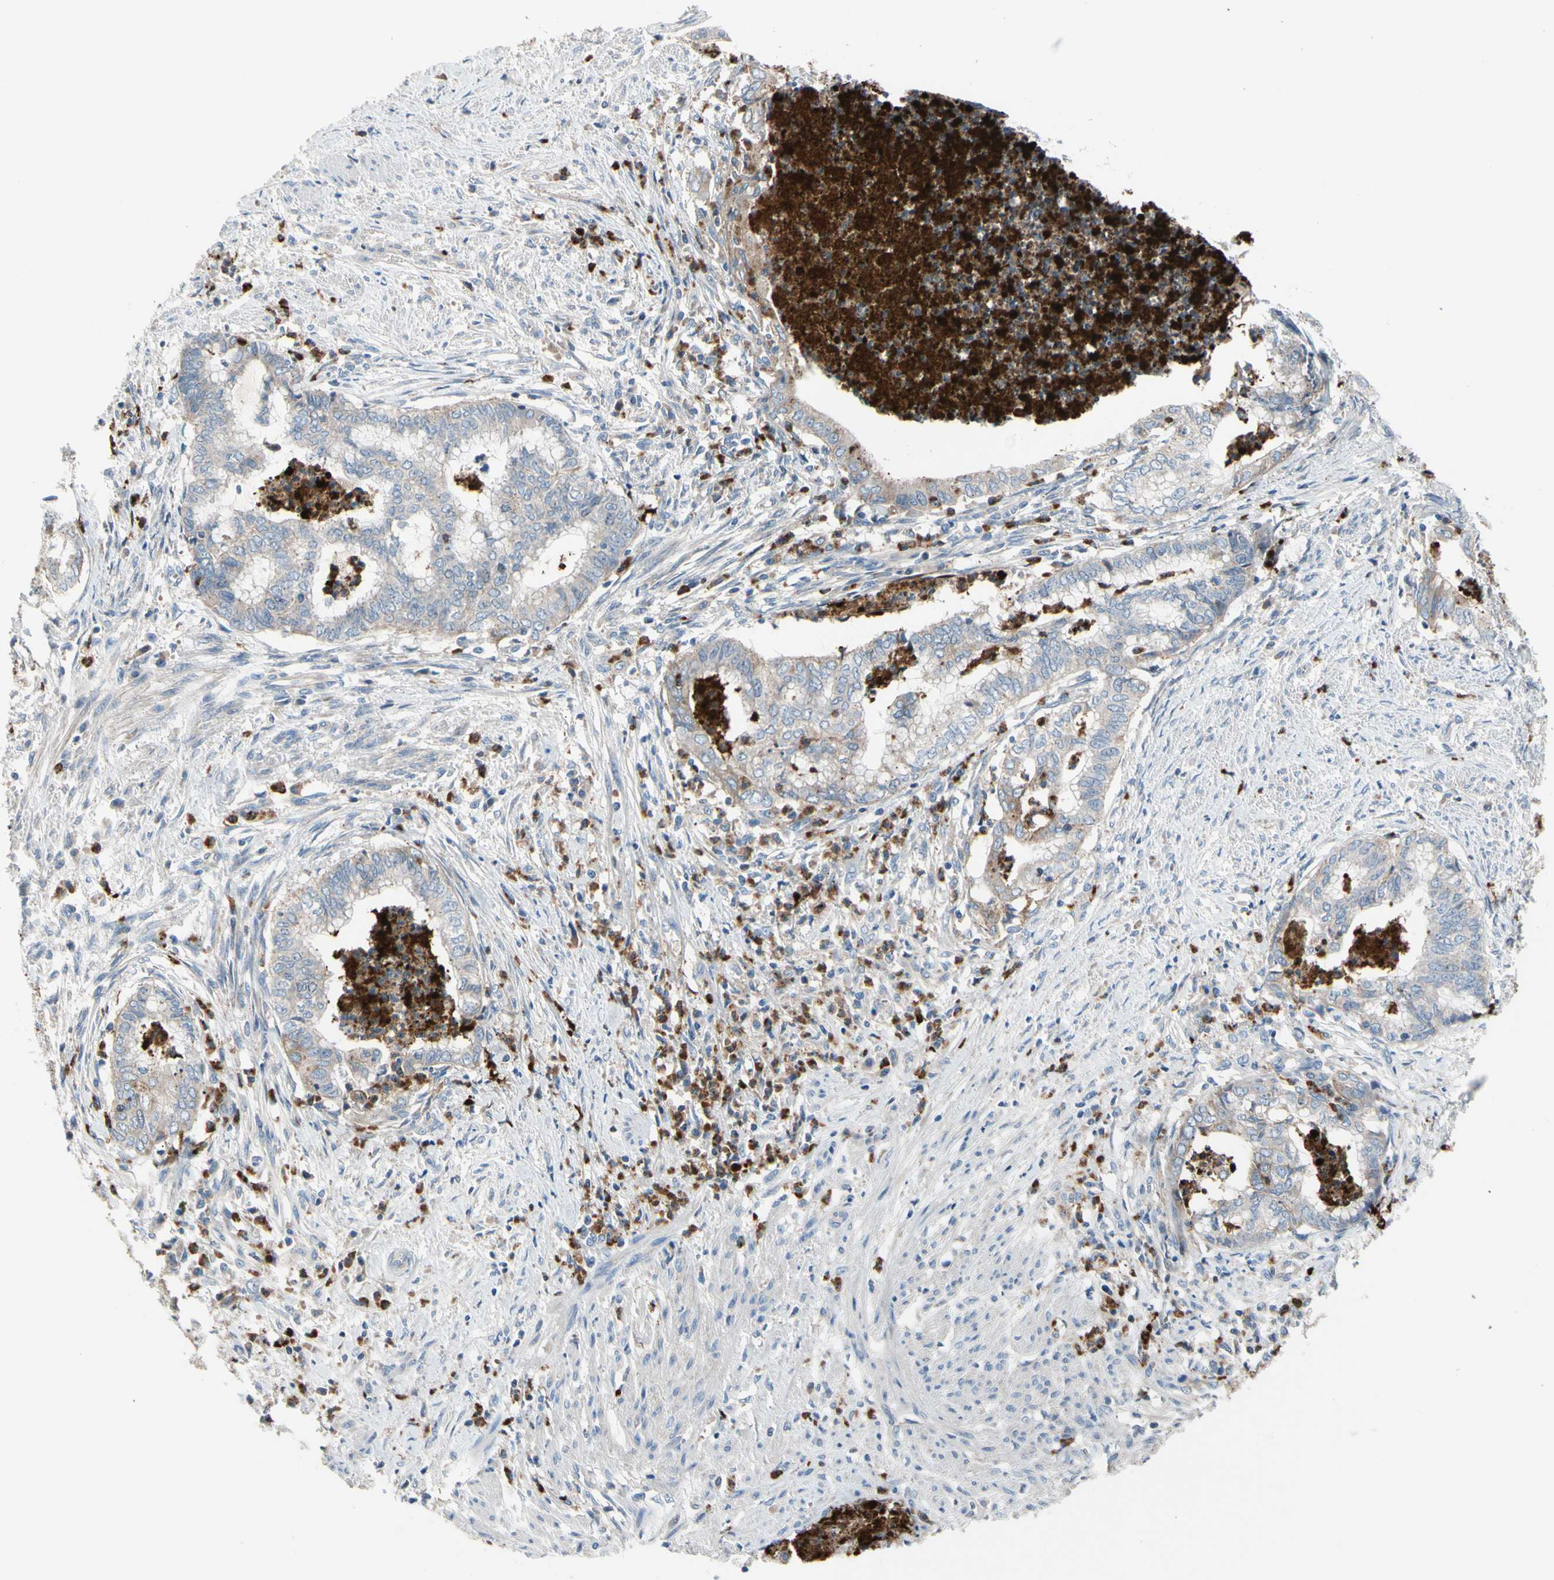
{"staining": {"intensity": "weak", "quantity": "<25%", "location": "cytoplasmic/membranous"}, "tissue": "endometrial cancer", "cell_type": "Tumor cells", "image_type": "cancer", "snomed": [{"axis": "morphology", "description": "Necrosis, NOS"}, {"axis": "morphology", "description": "Adenocarcinoma, NOS"}, {"axis": "topography", "description": "Endometrium"}], "caption": "DAB (3,3'-diaminobenzidine) immunohistochemical staining of endometrial cancer (adenocarcinoma) displays no significant expression in tumor cells. Brightfield microscopy of immunohistochemistry stained with DAB (3,3'-diaminobenzidine) (brown) and hematoxylin (blue), captured at high magnification.", "gene": "HJURP", "patient": {"sex": "female", "age": 79}}